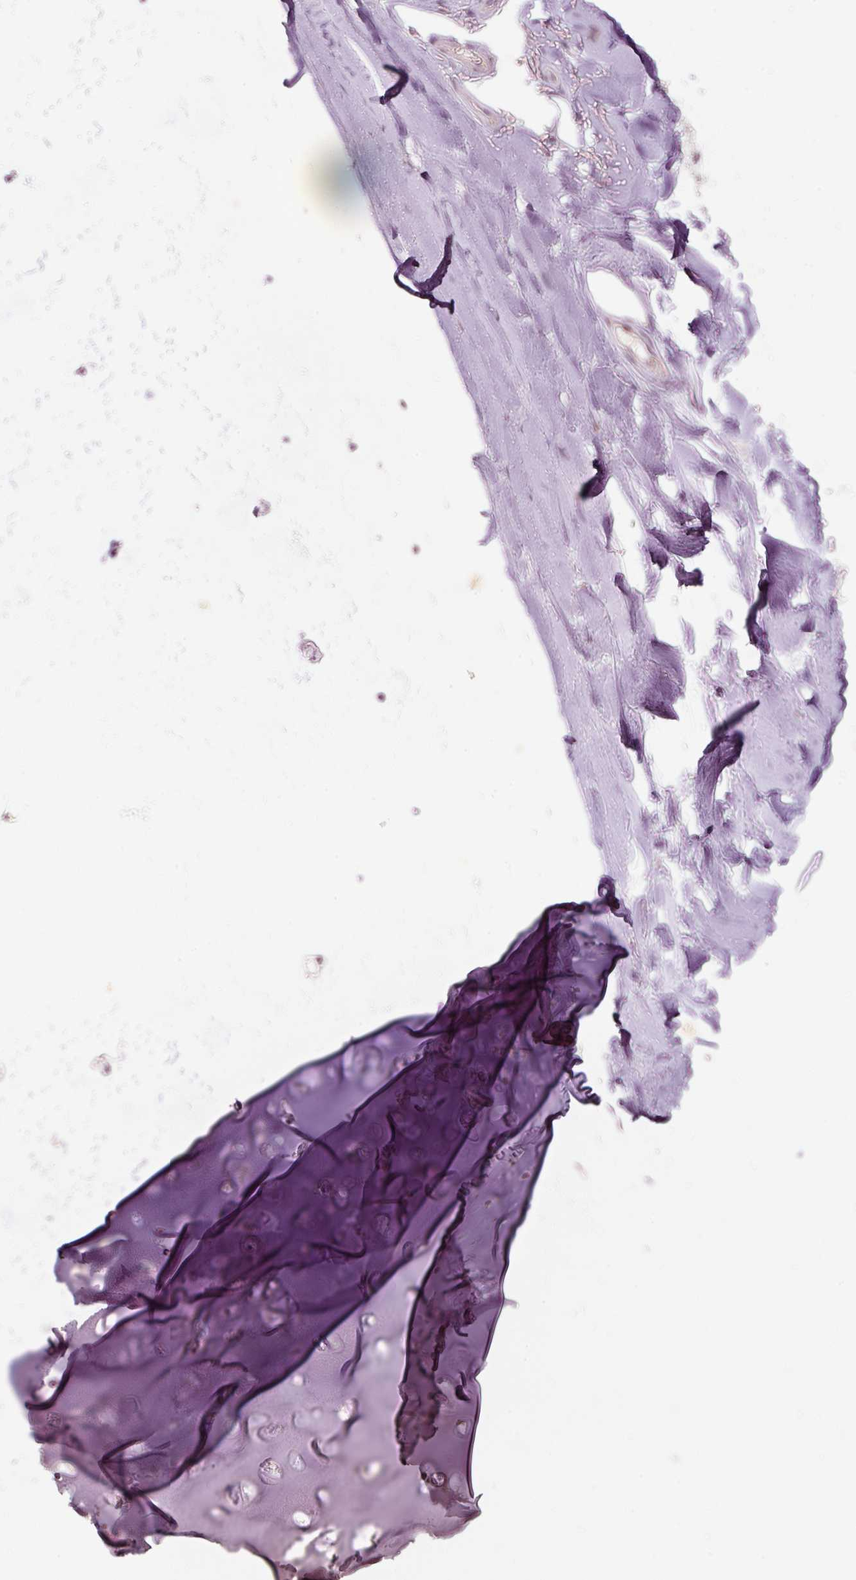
{"staining": {"intensity": "negative", "quantity": "none", "location": "none"}, "tissue": "soft tissue", "cell_type": "Chondrocytes", "image_type": "normal", "snomed": [{"axis": "morphology", "description": "Normal tissue, NOS"}, {"axis": "morphology", "description": "Squamous cell carcinoma, NOS"}, {"axis": "topography", "description": "Bronchus"}, {"axis": "topography", "description": "Lung"}], "caption": "There is no significant expression in chondrocytes of soft tissue. The staining is performed using DAB (3,3'-diaminobenzidine) brown chromogen with nuclei counter-stained in using hematoxylin.", "gene": "TOB2", "patient": {"sex": "female", "age": 70}}